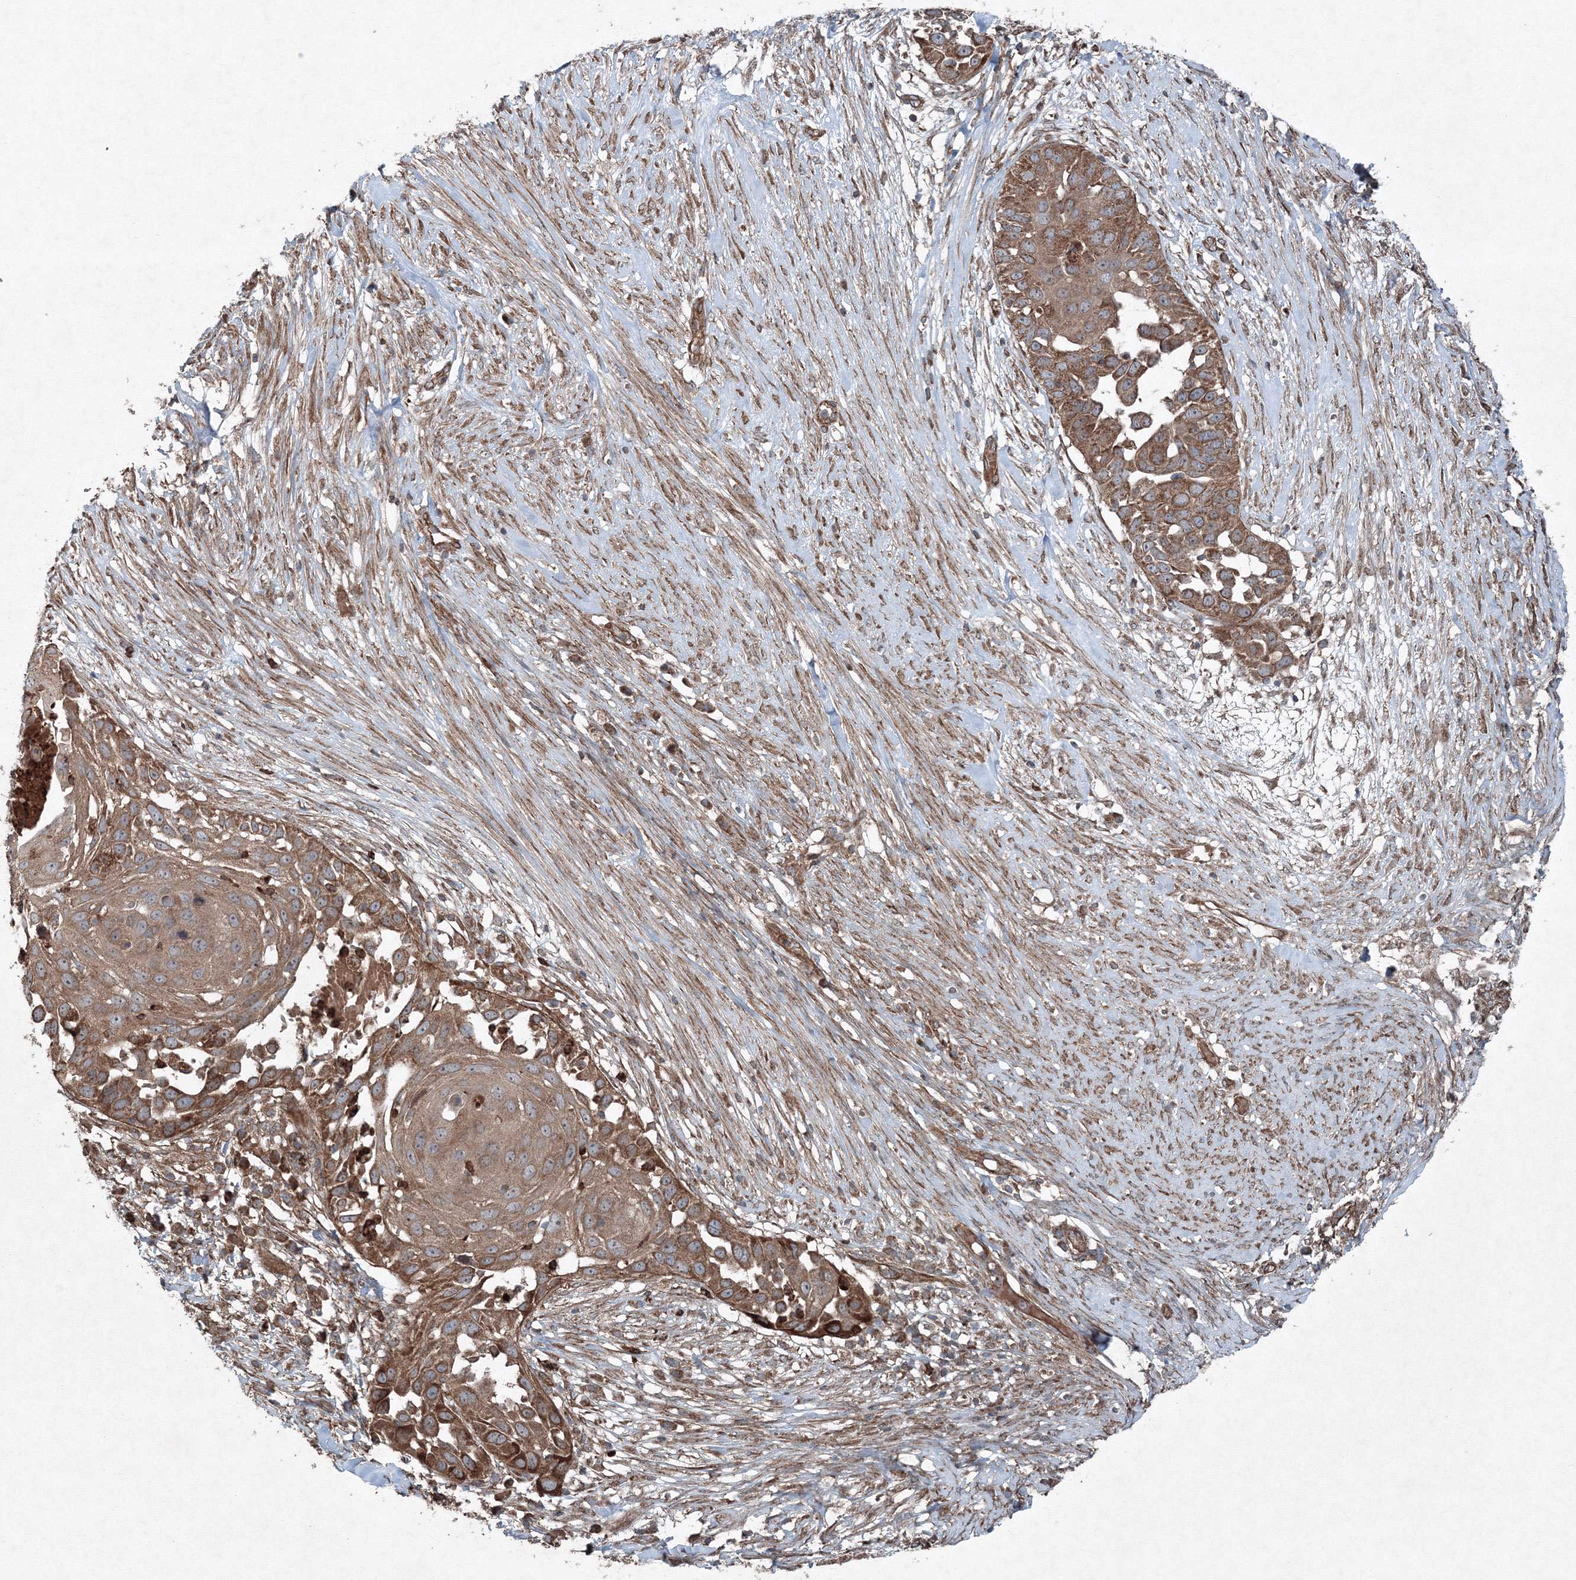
{"staining": {"intensity": "moderate", "quantity": ">75%", "location": "cytoplasmic/membranous"}, "tissue": "skin cancer", "cell_type": "Tumor cells", "image_type": "cancer", "snomed": [{"axis": "morphology", "description": "Squamous cell carcinoma, NOS"}, {"axis": "topography", "description": "Skin"}], "caption": "An image showing moderate cytoplasmic/membranous staining in approximately >75% of tumor cells in skin squamous cell carcinoma, as visualized by brown immunohistochemical staining.", "gene": "COPS7B", "patient": {"sex": "female", "age": 44}}